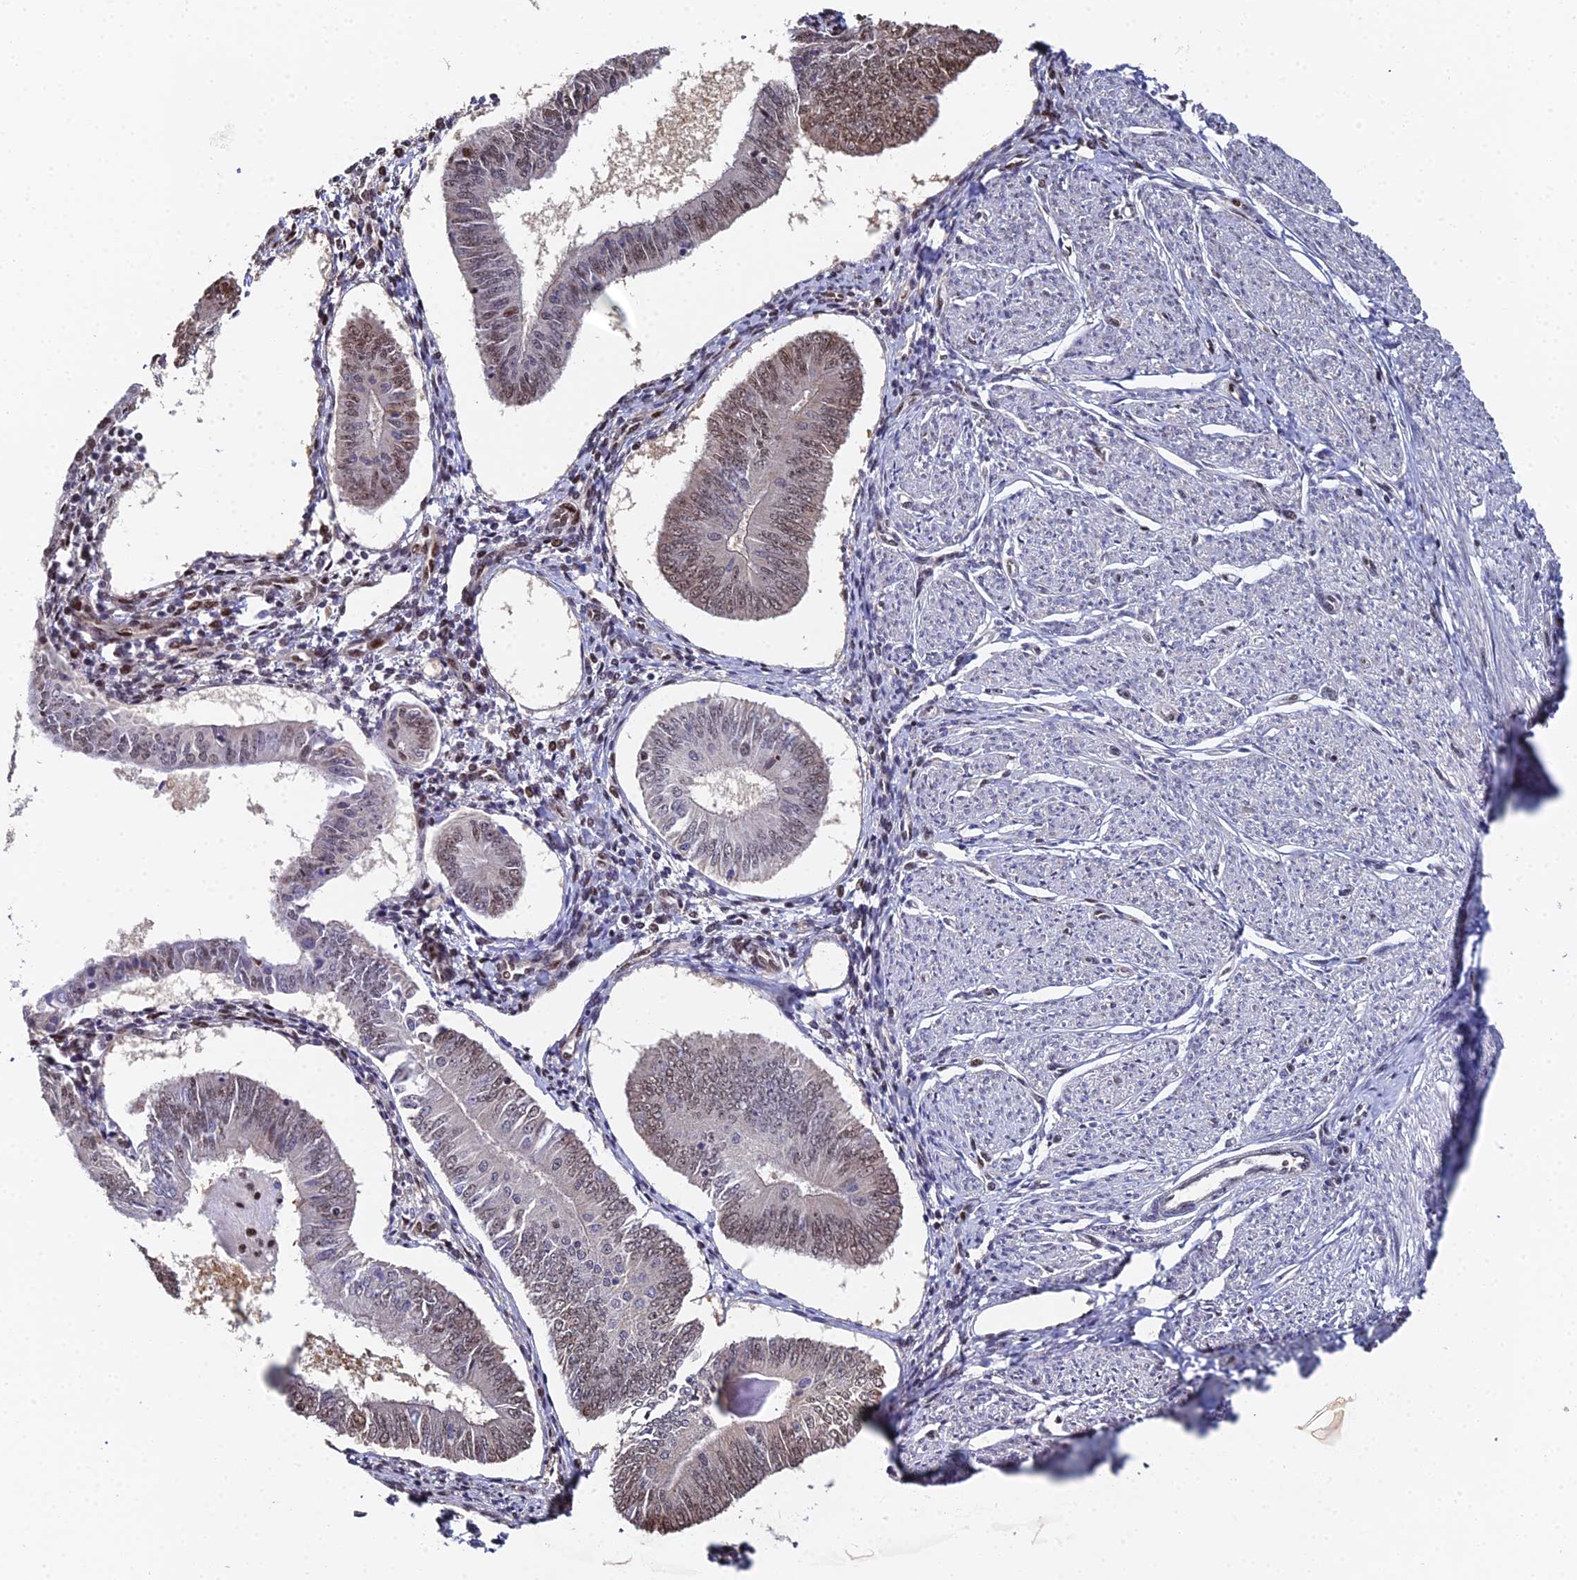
{"staining": {"intensity": "moderate", "quantity": "25%-75%", "location": "nuclear"}, "tissue": "endometrial cancer", "cell_type": "Tumor cells", "image_type": "cancer", "snomed": [{"axis": "morphology", "description": "Adenocarcinoma, NOS"}, {"axis": "topography", "description": "Endometrium"}], "caption": "This histopathology image shows adenocarcinoma (endometrial) stained with IHC to label a protein in brown. The nuclear of tumor cells show moderate positivity for the protein. Nuclei are counter-stained blue.", "gene": "TIFA", "patient": {"sex": "female", "age": 58}}